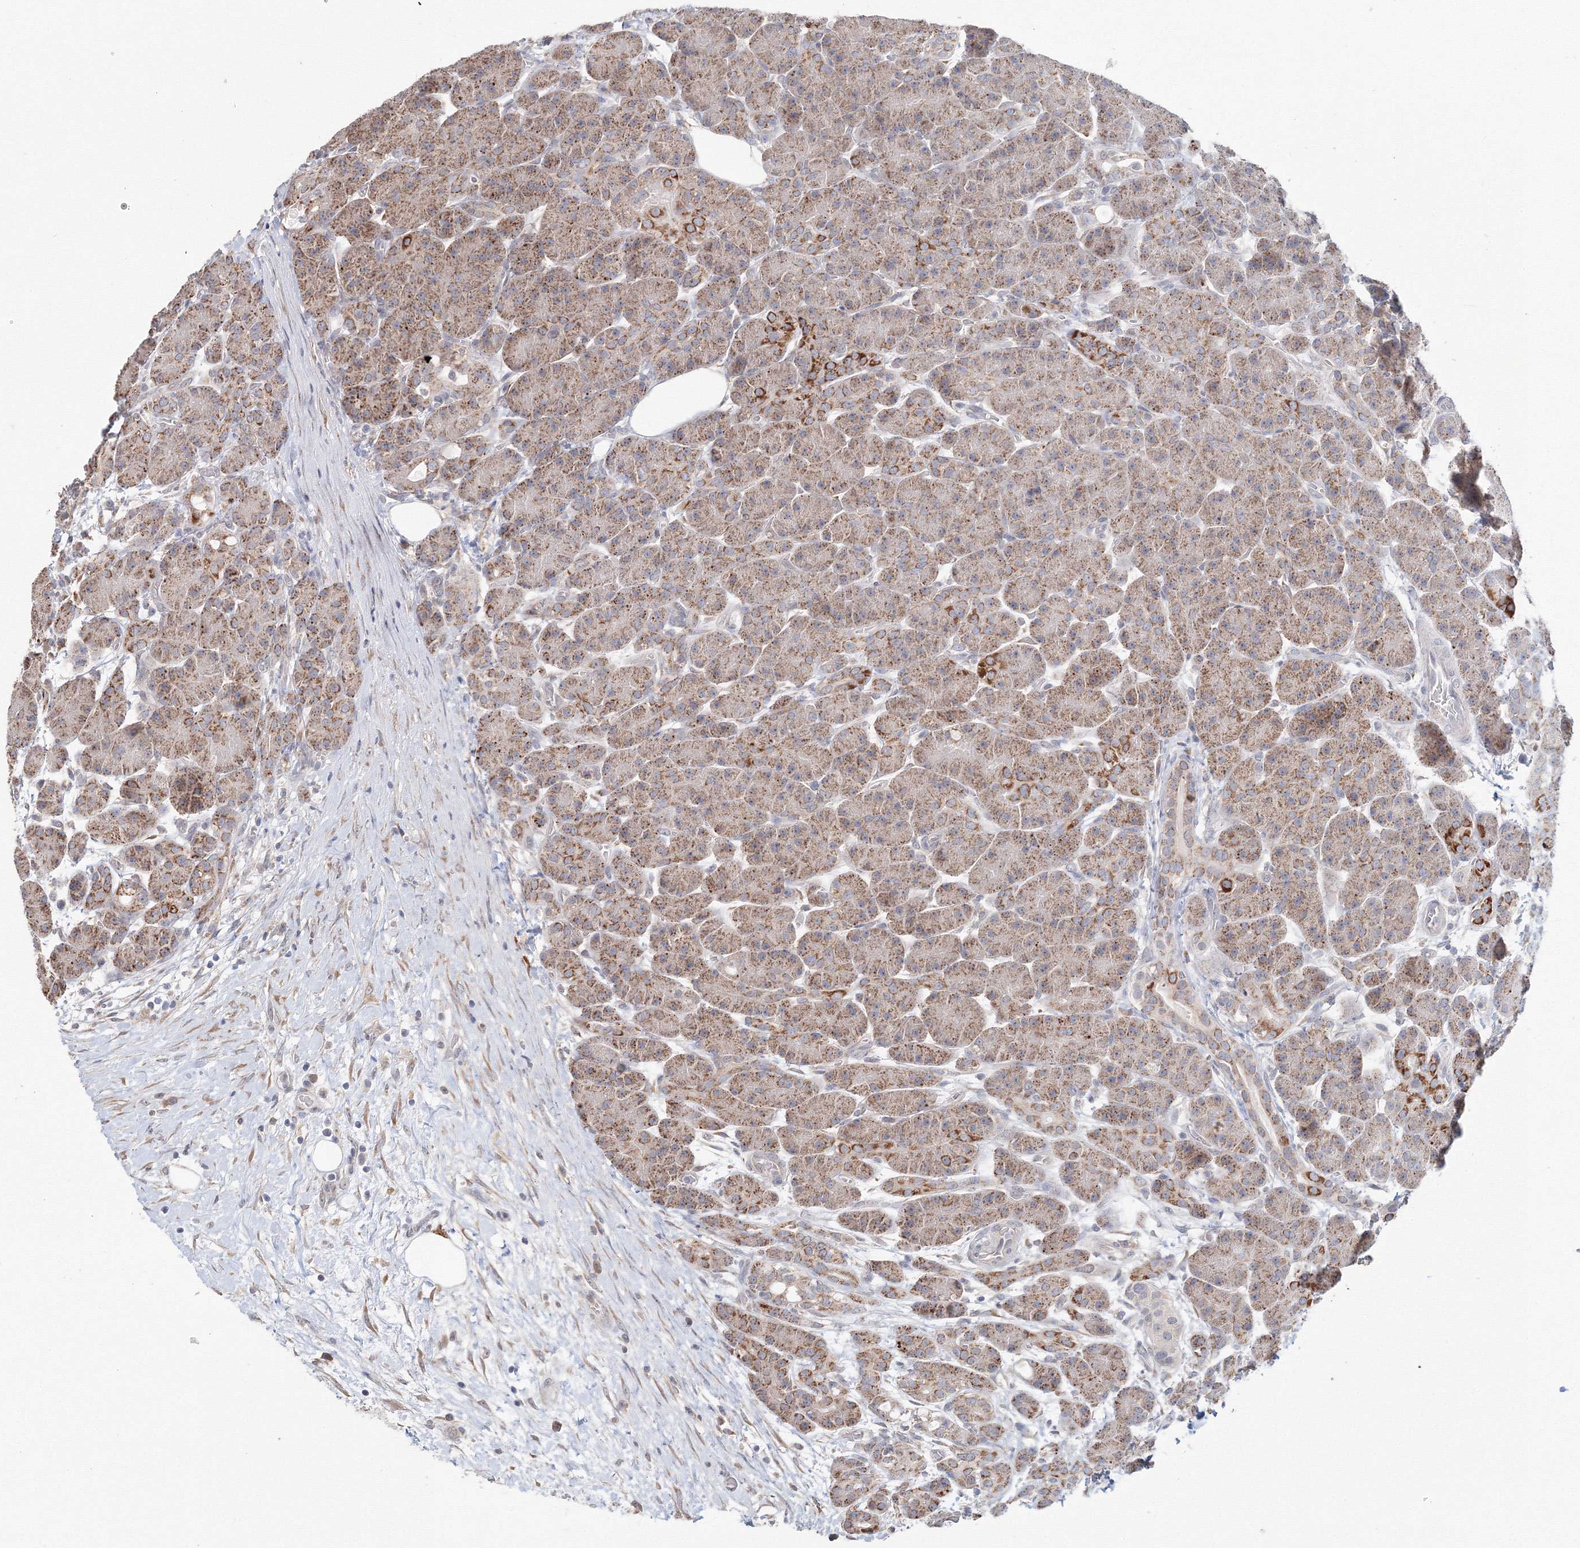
{"staining": {"intensity": "moderate", "quantity": ">75%", "location": "cytoplasmic/membranous"}, "tissue": "pancreas", "cell_type": "Exocrine glandular cells", "image_type": "normal", "snomed": [{"axis": "morphology", "description": "Normal tissue, NOS"}, {"axis": "topography", "description": "Pancreas"}], "caption": "This is an image of immunohistochemistry staining of unremarkable pancreas, which shows moderate expression in the cytoplasmic/membranous of exocrine glandular cells.", "gene": "DHRS12", "patient": {"sex": "male", "age": 63}}